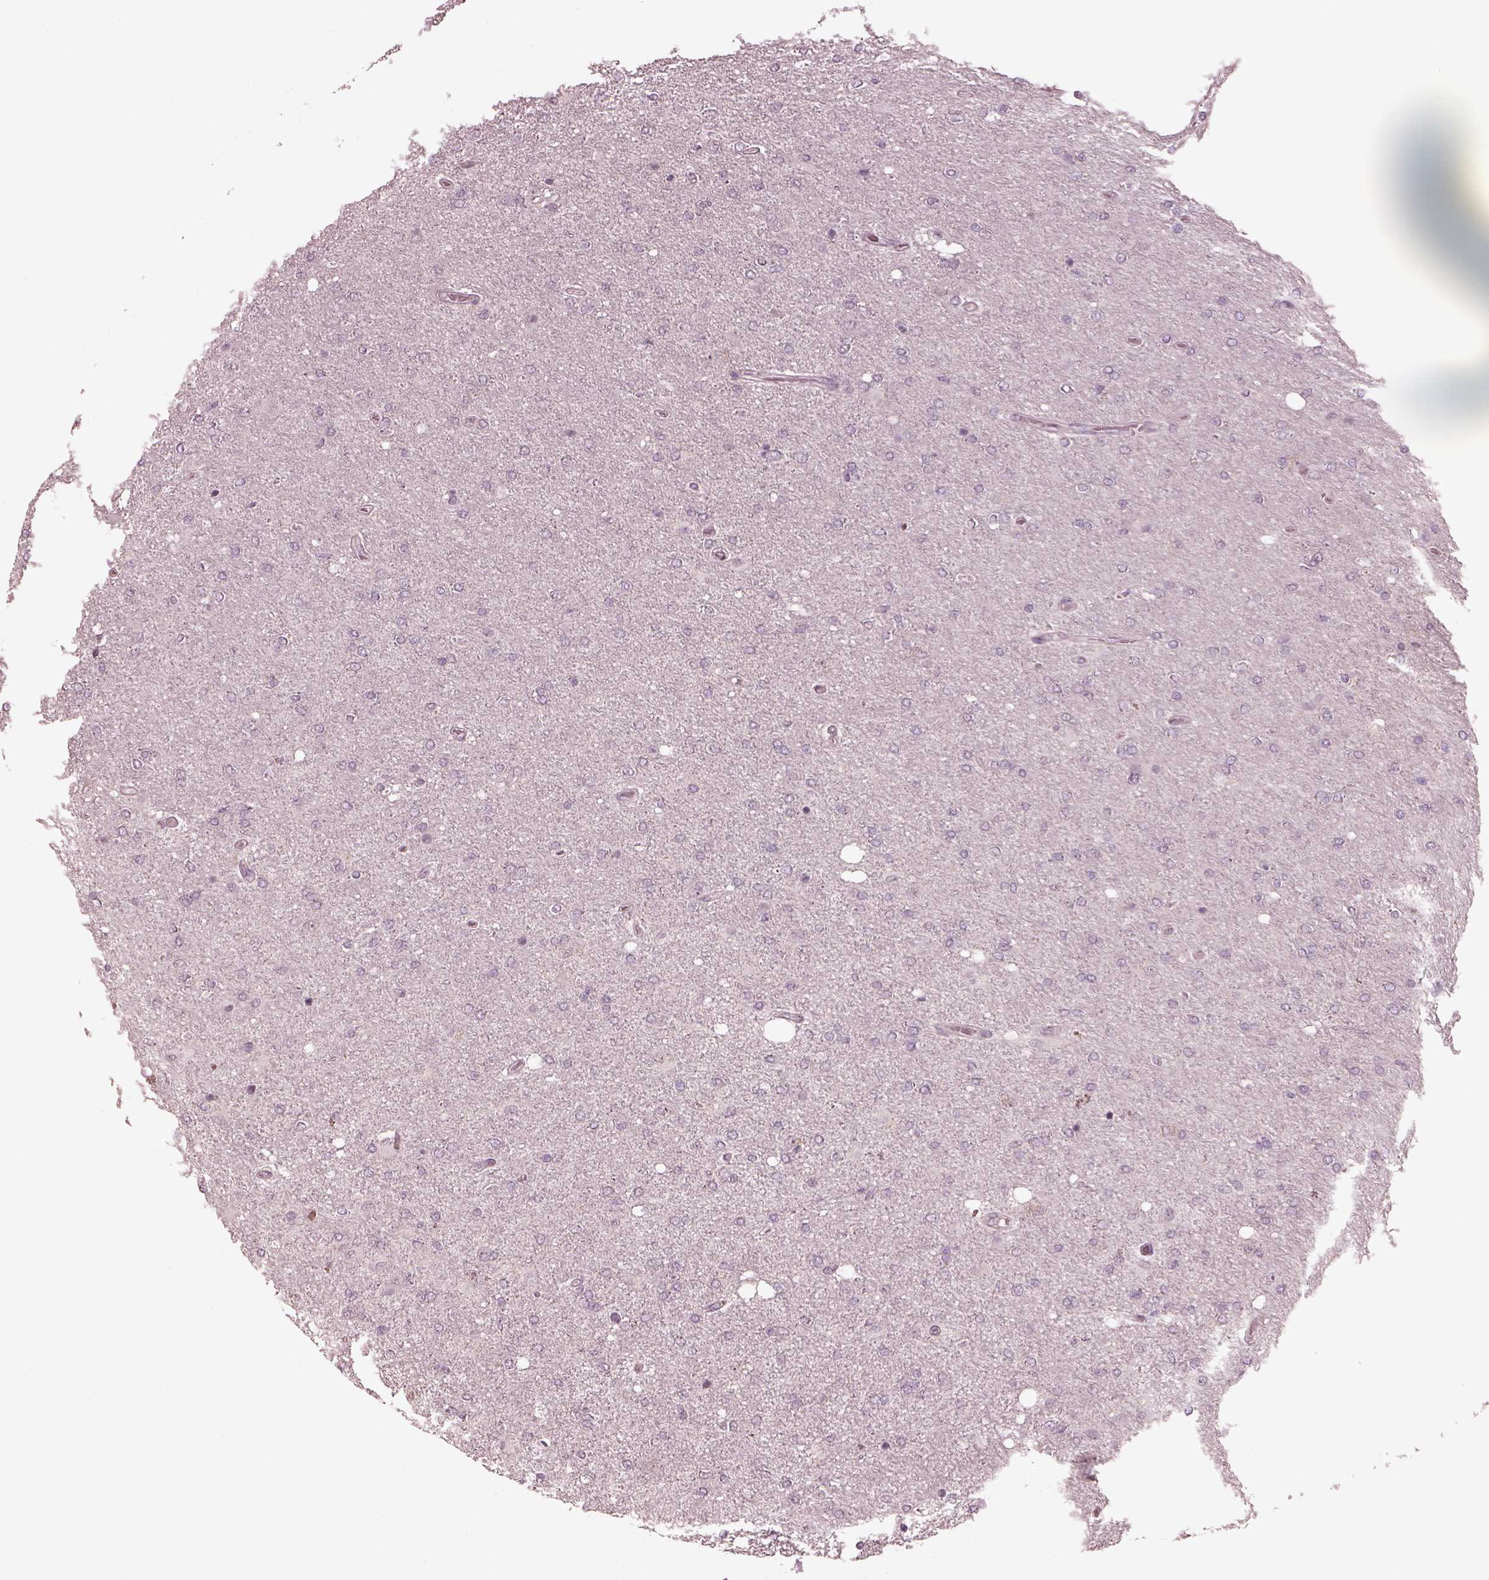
{"staining": {"intensity": "negative", "quantity": "none", "location": "none"}, "tissue": "glioma", "cell_type": "Tumor cells", "image_type": "cancer", "snomed": [{"axis": "morphology", "description": "Glioma, malignant, High grade"}, {"axis": "topography", "description": "Cerebral cortex"}], "caption": "This is an immunohistochemistry (IHC) image of glioma. There is no expression in tumor cells.", "gene": "SAXO1", "patient": {"sex": "male", "age": 70}}